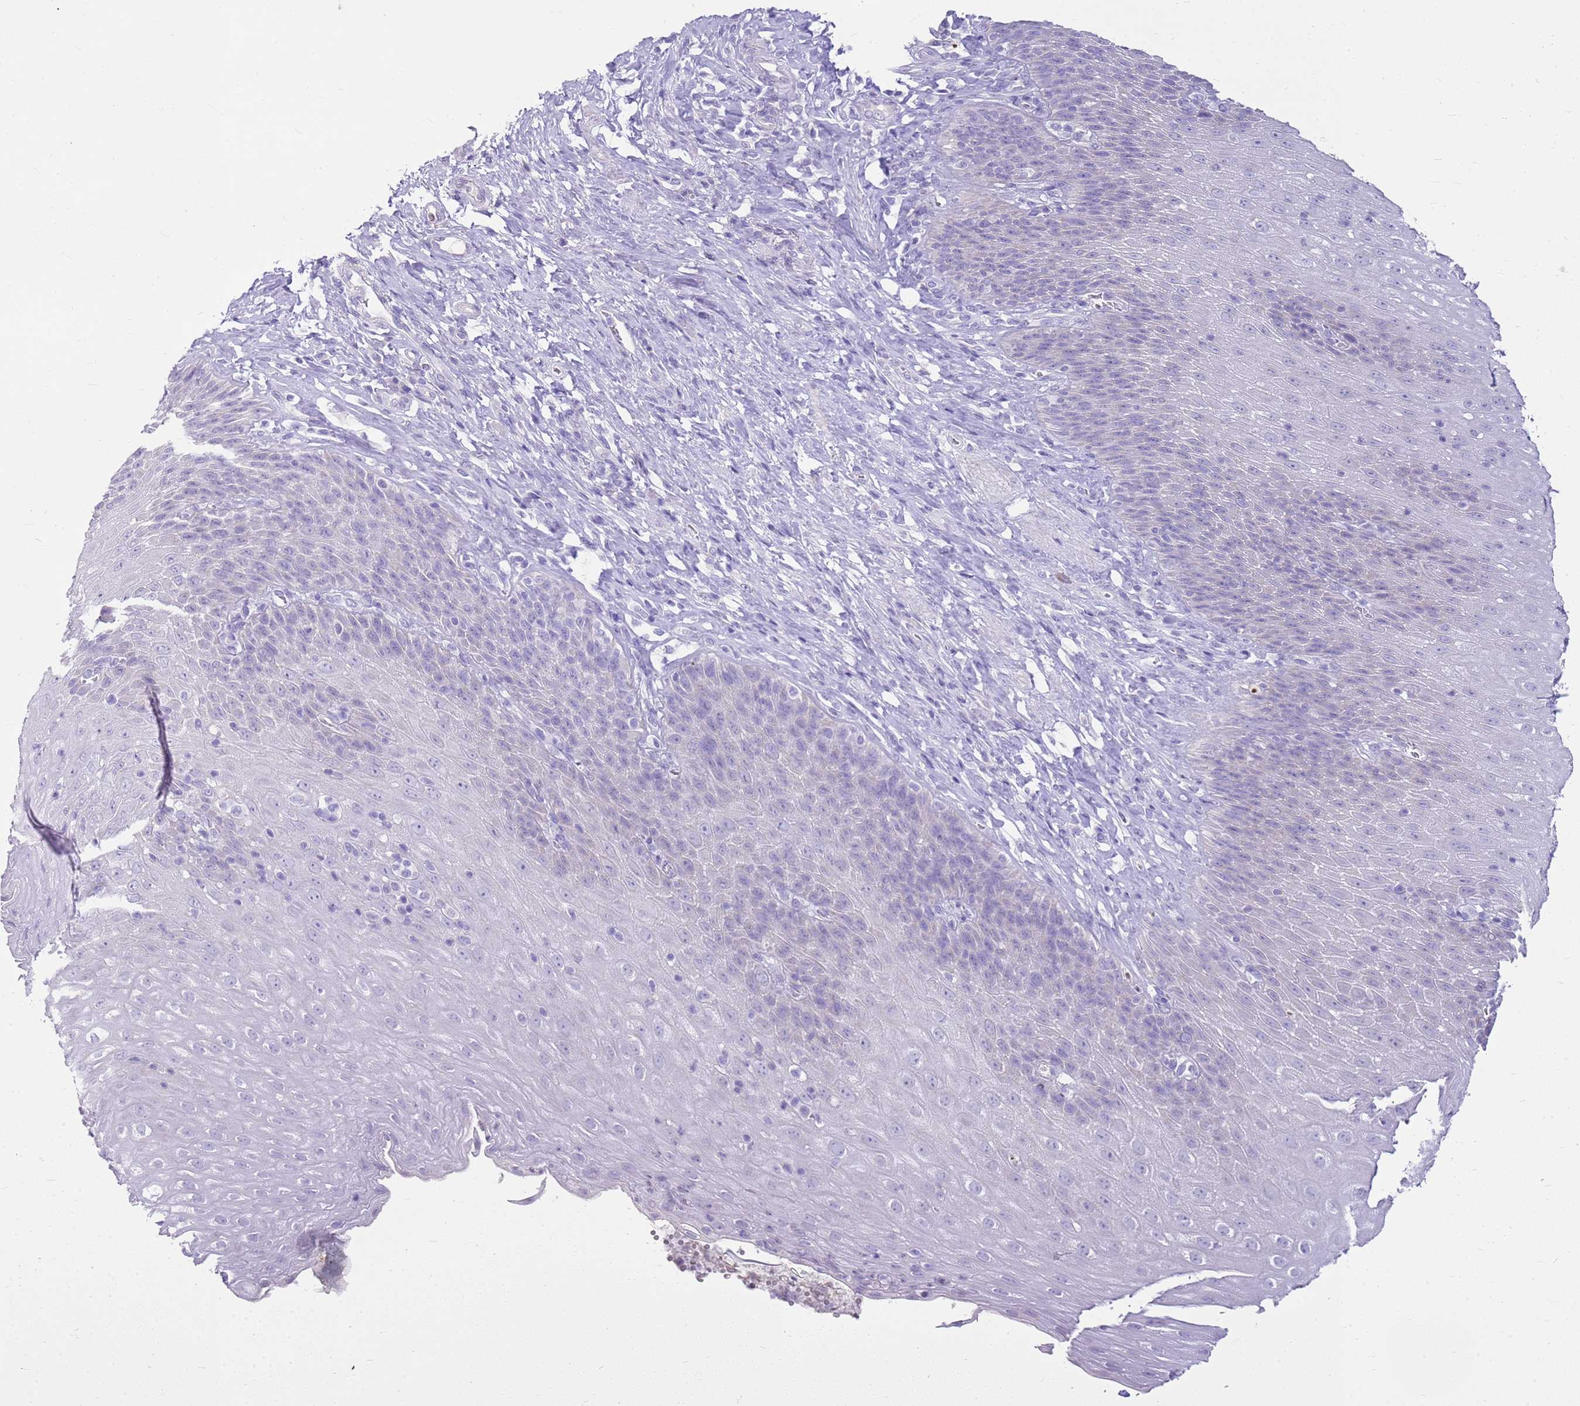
{"staining": {"intensity": "negative", "quantity": "none", "location": "none"}, "tissue": "esophagus", "cell_type": "Squamous epithelial cells", "image_type": "normal", "snomed": [{"axis": "morphology", "description": "Normal tissue, NOS"}, {"axis": "topography", "description": "Esophagus"}], "caption": "High magnification brightfield microscopy of normal esophagus stained with DAB (3,3'-diaminobenzidine) (brown) and counterstained with hematoxylin (blue): squamous epithelial cells show no significant staining. (Brightfield microscopy of DAB IHC at high magnification).", "gene": "FABP2", "patient": {"sex": "female", "age": 61}}